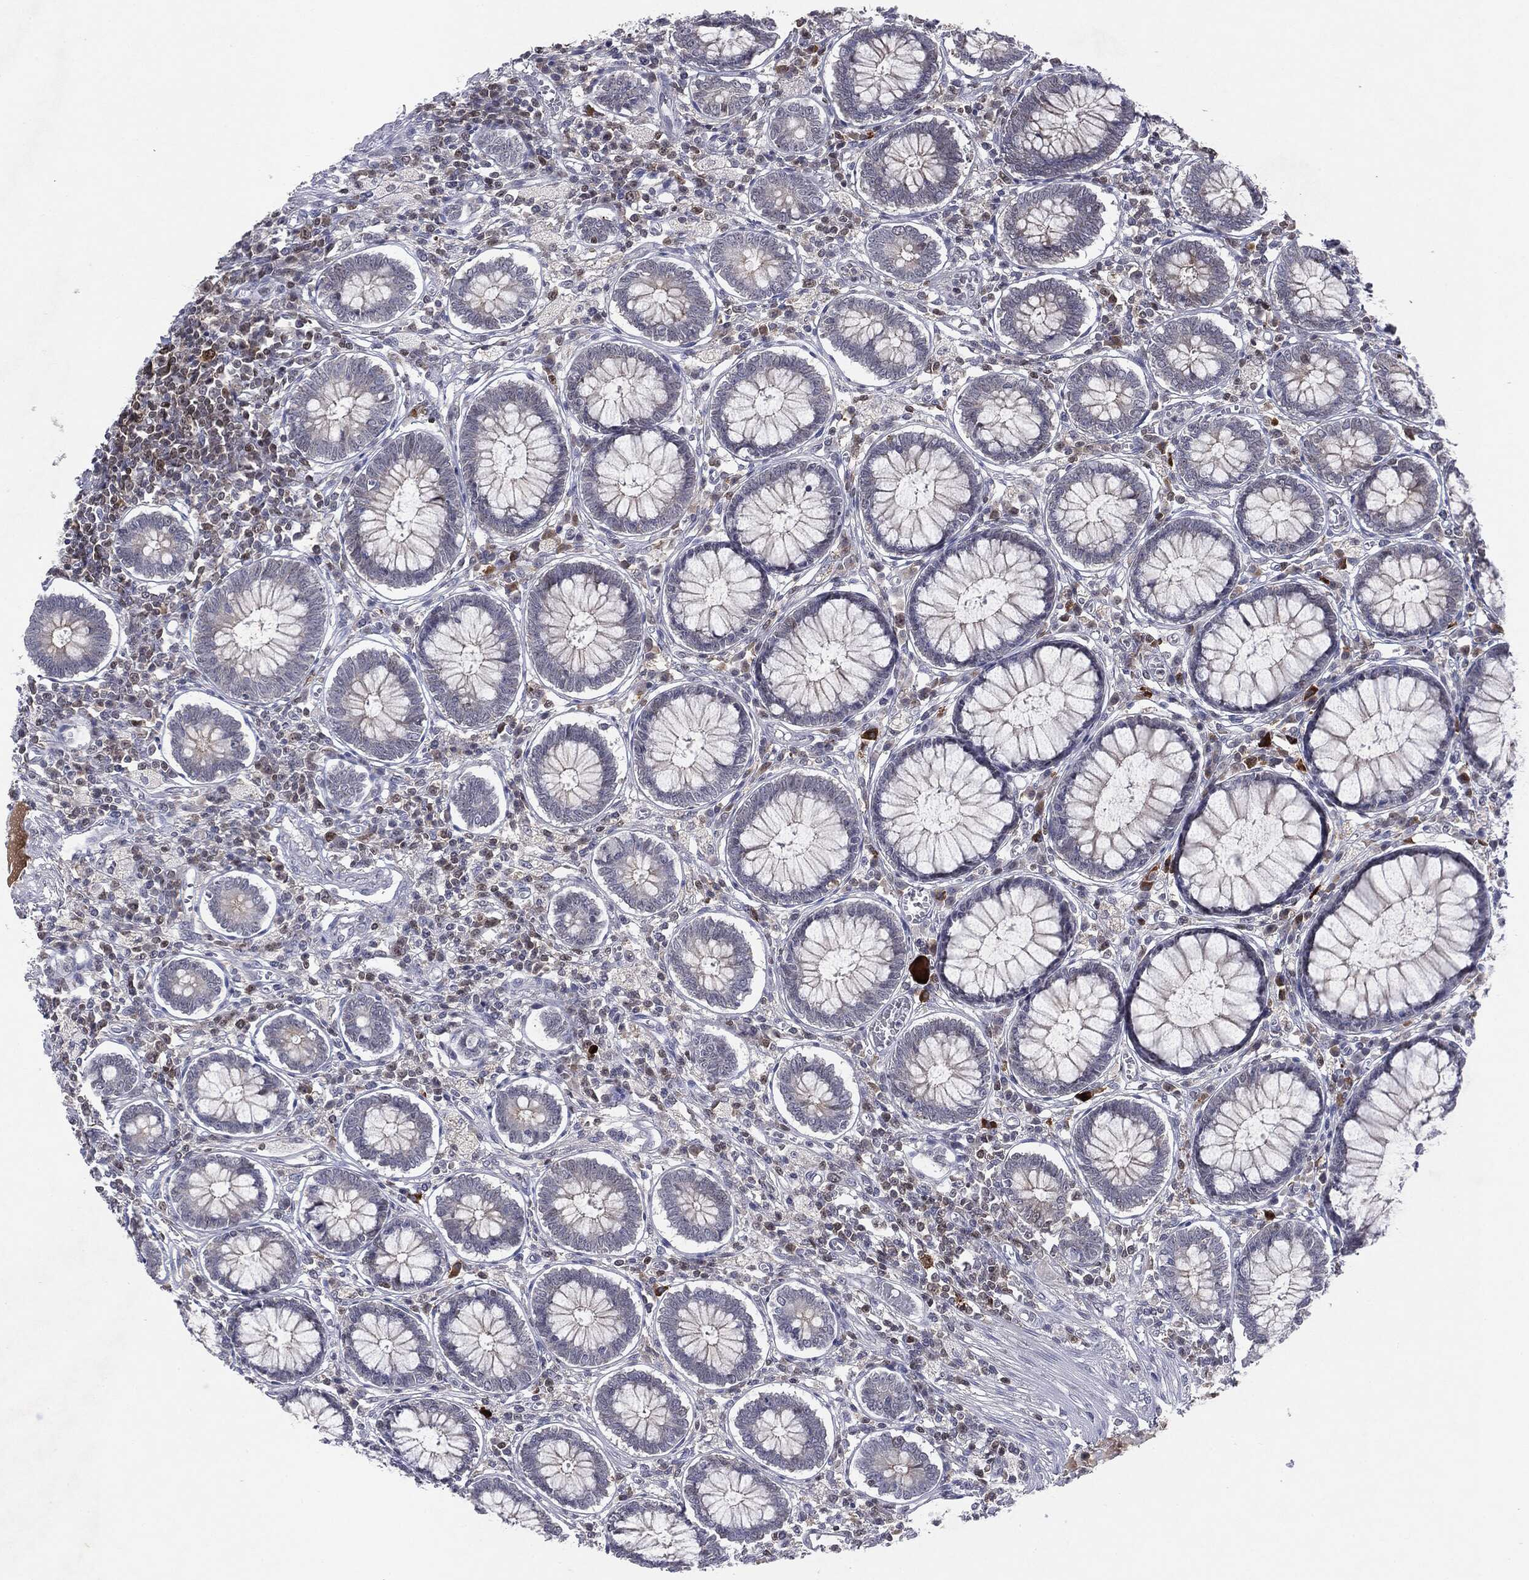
{"staining": {"intensity": "negative", "quantity": "none", "location": "none"}, "tissue": "colon", "cell_type": "Endothelial cells", "image_type": "normal", "snomed": [{"axis": "morphology", "description": "Normal tissue, NOS"}, {"axis": "topography", "description": "Colon"}], "caption": "IHC micrograph of unremarkable colon: colon stained with DAB (3,3'-diaminobenzidine) reveals no significant protein staining in endothelial cells.", "gene": "KIF2C", "patient": {"sex": "male", "age": 65}}